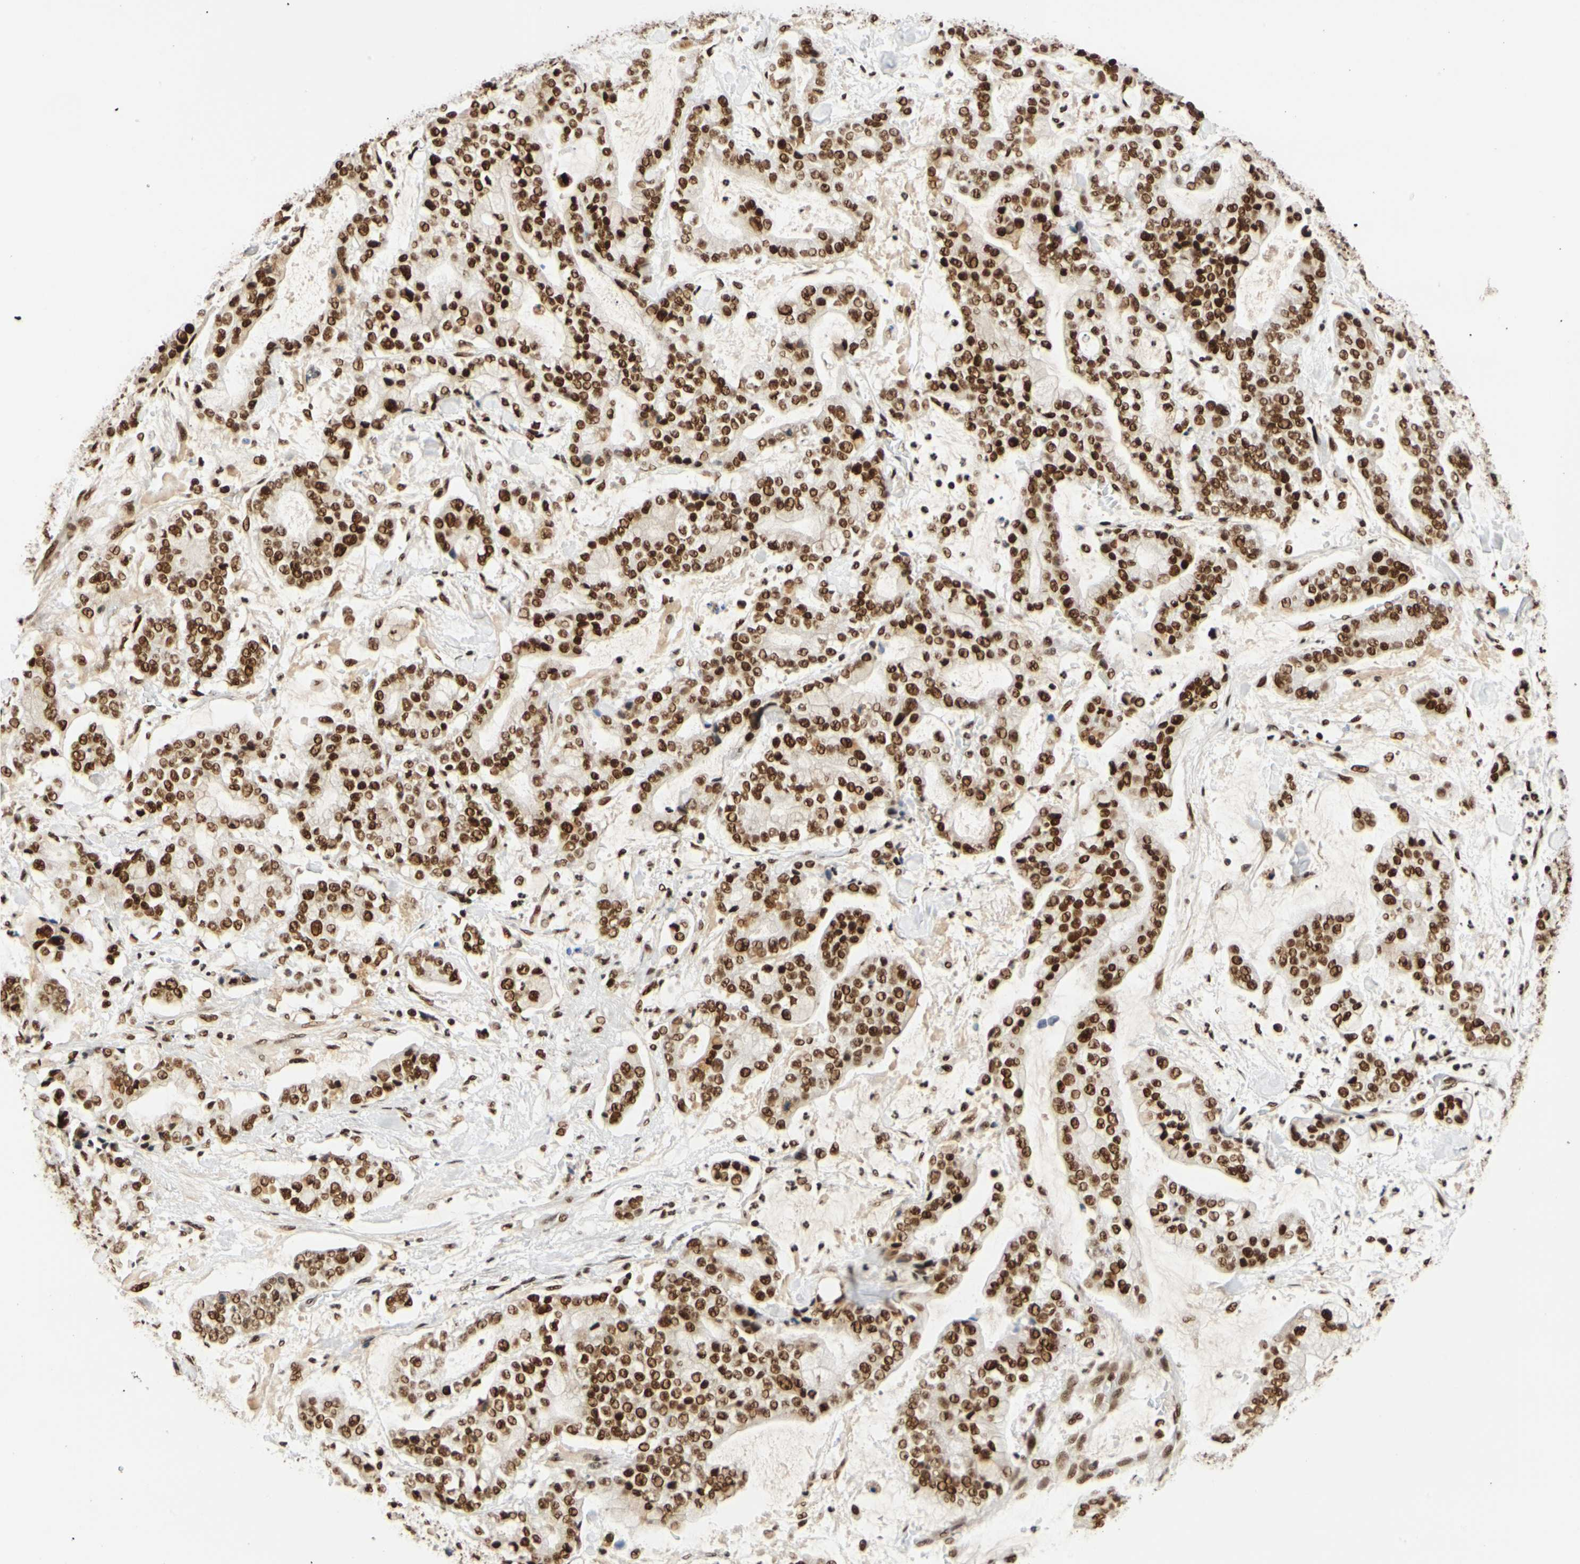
{"staining": {"intensity": "strong", "quantity": ">75%", "location": "nuclear"}, "tissue": "stomach cancer", "cell_type": "Tumor cells", "image_type": "cancer", "snomed": [{"axis": "morphology", "description": "Normal tissue, NOS"}, {"axis": "morphology", "description": "Adenocarcinoma, NOS"}, {"axis": "topography", "description": "Stomach, upper"}, {"axis": "topography", "description": "Stomach"}], "caption": "Strong nuclear staining is identified in approximately >75% of tumor cells in adenocarcinoma (stomach). Immunohistochemistry stains the protein of interest in brown and the nuclei are stained blue.", "gene": "CDK12", "patient": {"sex": "male", "age": 76}}